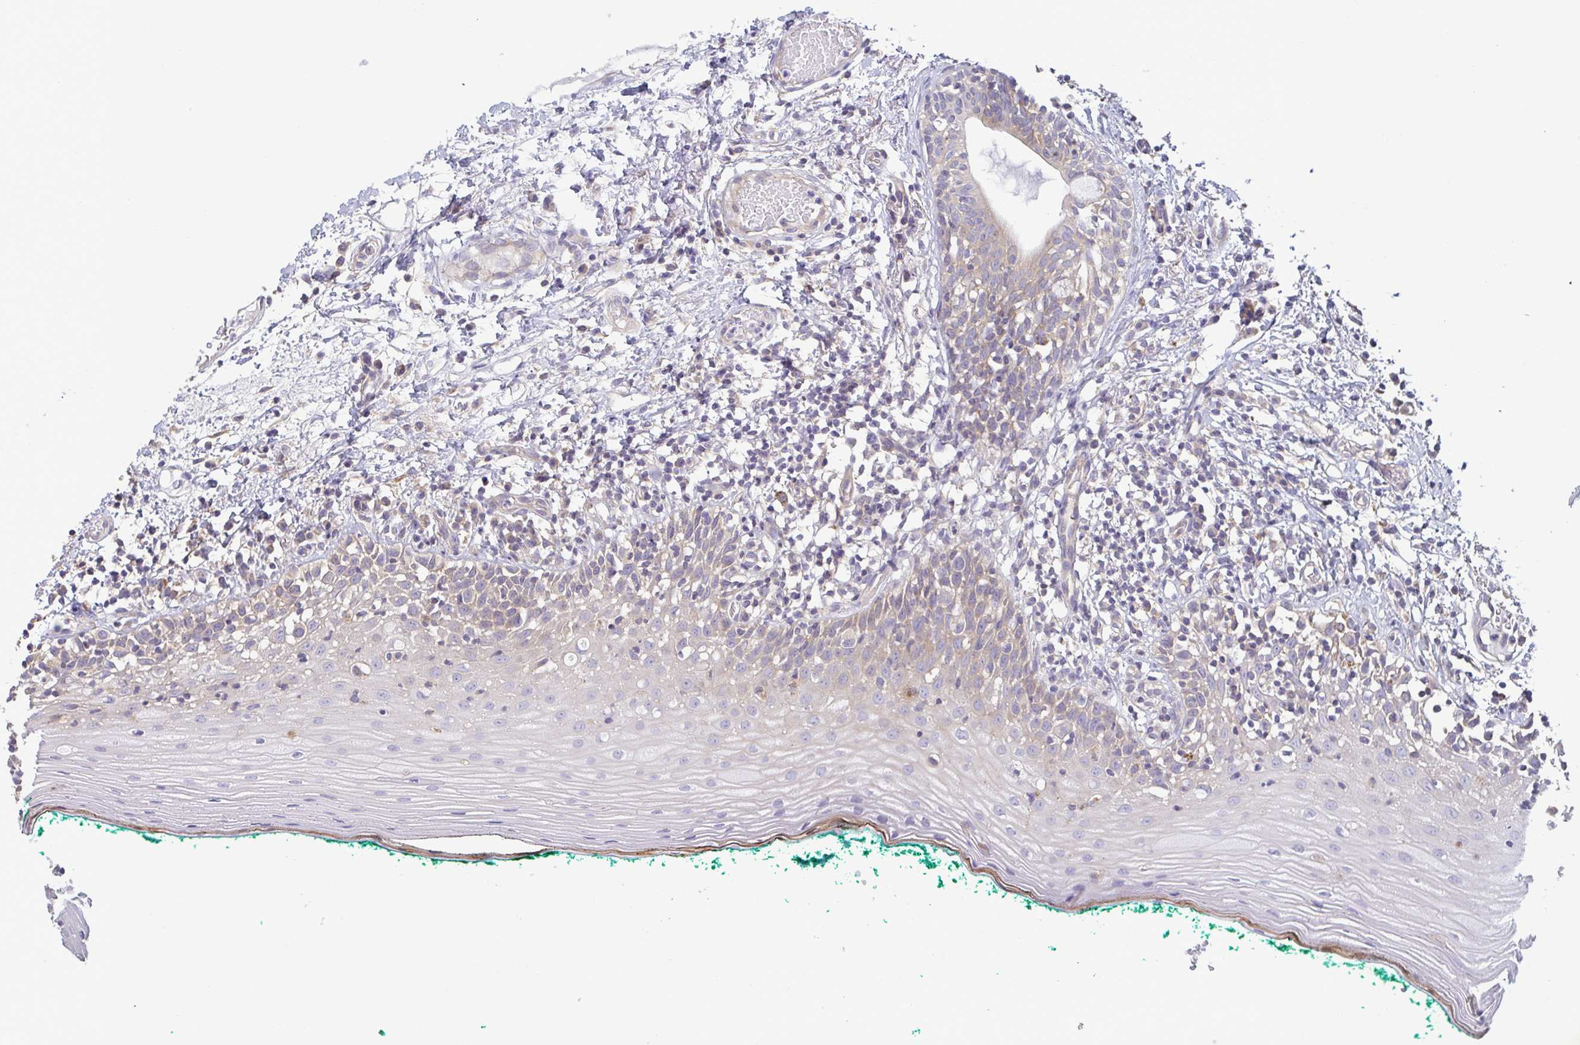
{"staining": {"intensity": "weak", "quantity": "25%-75%", "location": "cytoplasmic/membranous"}, "tissue": "oral mucosa", "cell_type": "Squamous epithelial cells", "image_type": "normal", "snomed": [{"axis": "morphology", "description": "Normal tissue, NOS"}, {"axis": "topography", "description": "Oral tissue"}], "caption": "Immunohistochemistry histopathology image of benign oral mucosa: oral mucosa stained using immunohistochemistry shows low levels of weak protein expression localized specifically in the cytoplasmic/membranous of squamous epithelial cells, appearing as a cytoplasmic/membranous brown color.", "gene": "LMF2", "patient": {"sex": "female", "age": 83}}